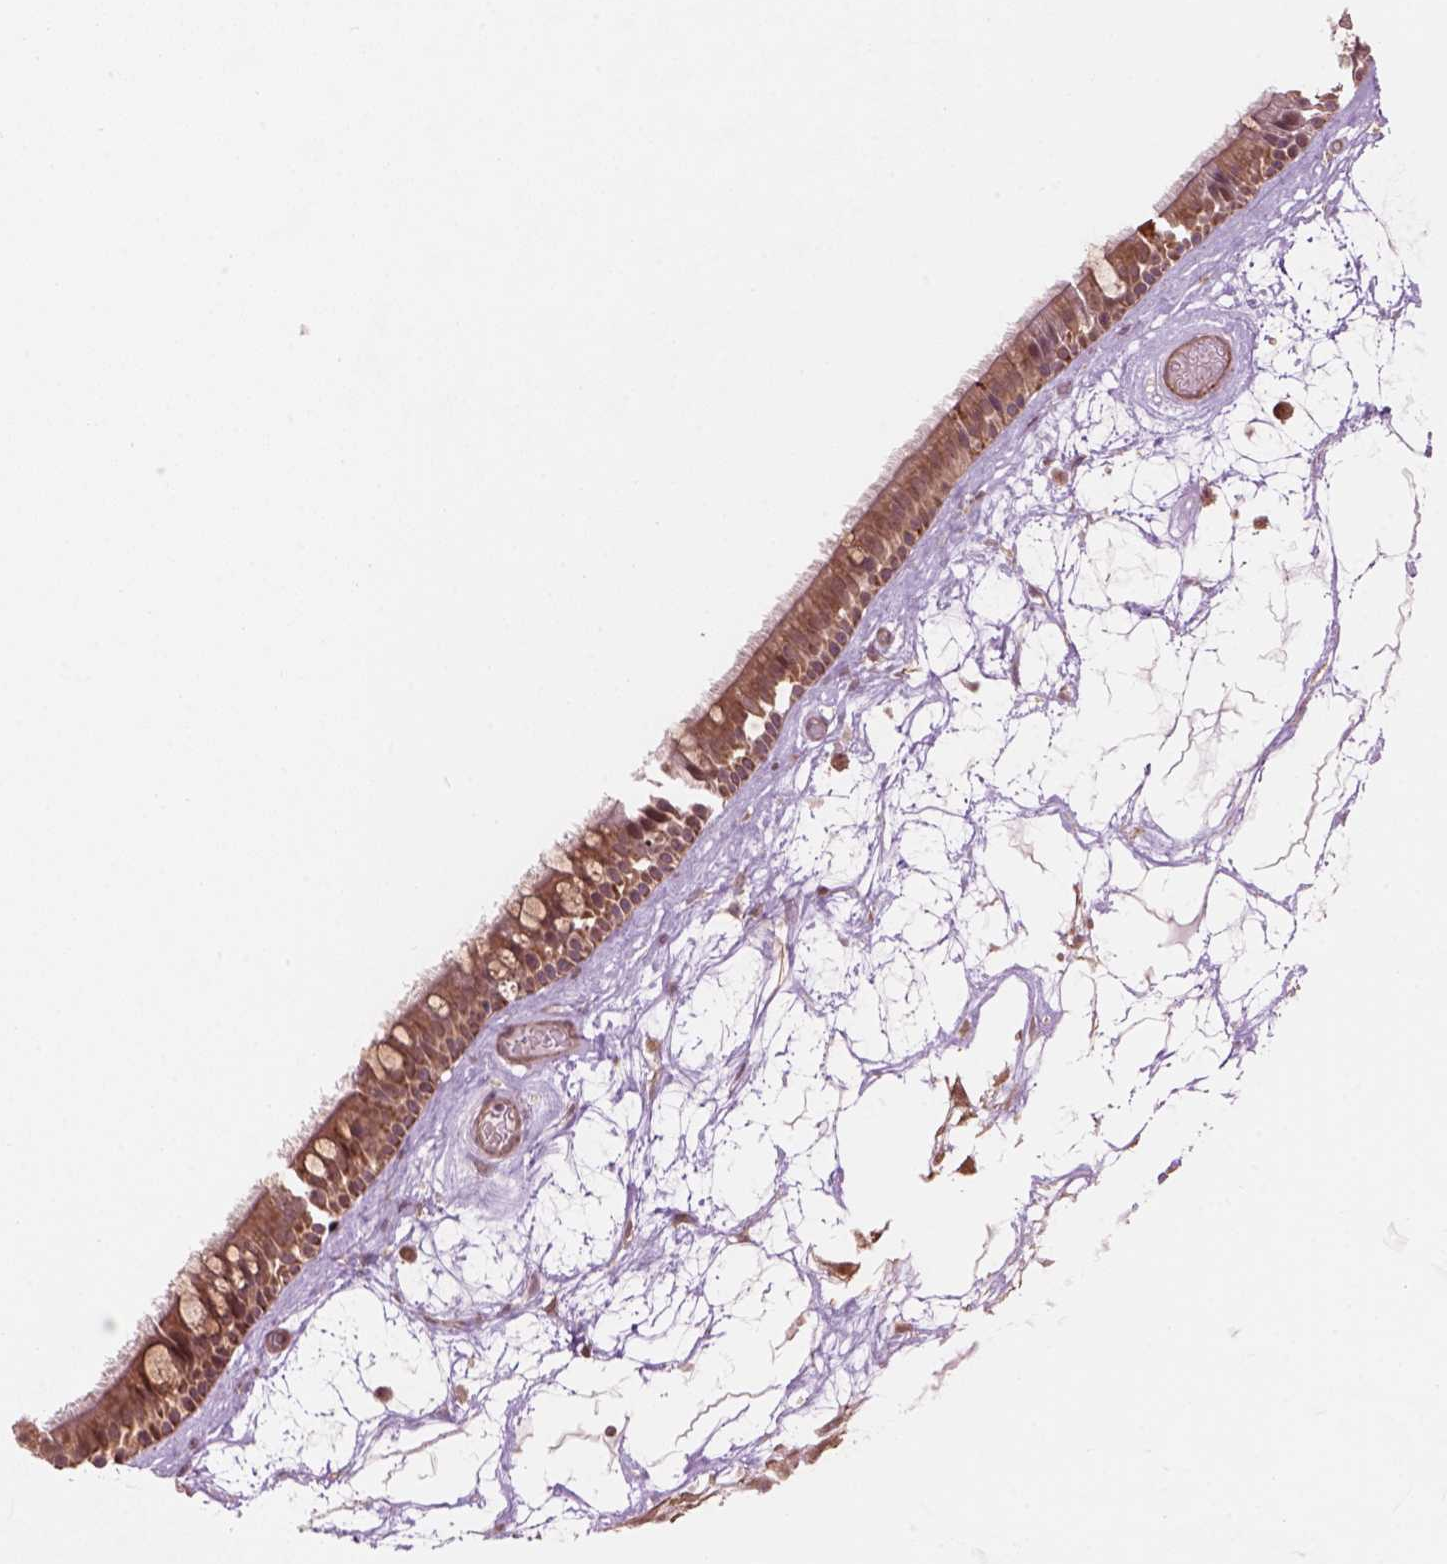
{"staining": {"intensity": "moderate", "quantity": "25%-75%", "location": "cytoplasmic/membranous,nuclear"}, "tissue": "nasopharynx", "cell_type": "Respiratory epithelial cells", "image_type": "normal", "snomed": [{"axis": "morphology", "description": "Normal tissue, NOS"}, {"axis": "topography", "description": "Nasopharynx"}], "caption": "A medium amount of moderate cytoplasmic/membranous,nuclear expression is seen in about 25%-75% of respiratory epithelial cells in unremarkable nasopharynx.", "gene": "PSMD11", "patient": {"sex": "male", "age": 68}}